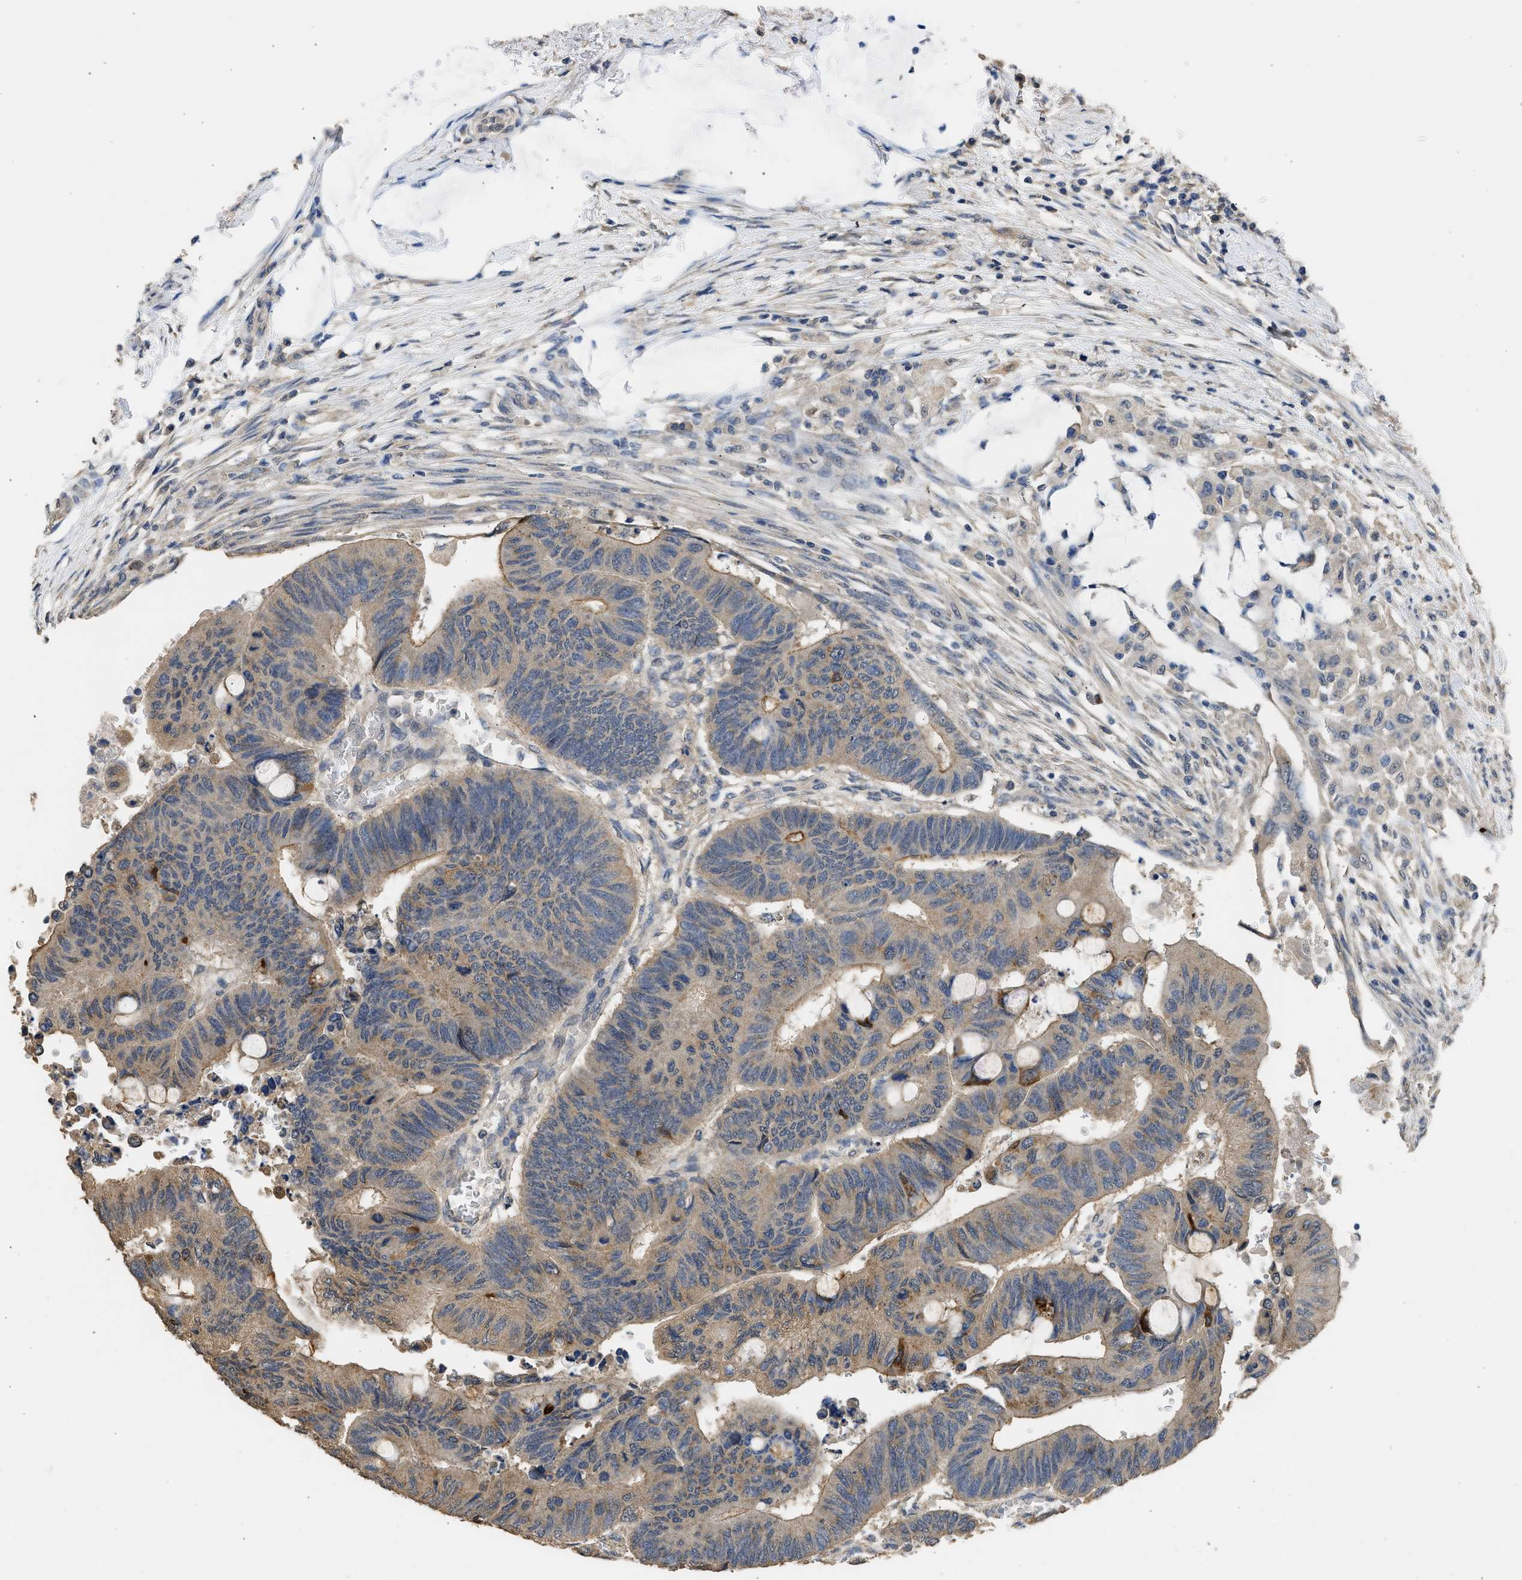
{"staining": {"intensity": "moderate", "quantity": ">75%", "location": "cytoplasmic/membranous"}, "tissue": "colorectal cancer", "cell_type": "Tumor cells", "image_type": "cancer", "snomed": [{"axis": "morphology", "description": "Normal tissue, NOS"}, {"axis": "morphology", "description": "Adenocarcinoma, NOS"}, {"axis": "topography", "description": "Rectum"}, {"axis": "topography", "description": "Peripheral nerve tissue"}], "caption": "High-power microscopy captured an IHC micrograph of adenocarcinoma (colorectal), revealing moderate cytoplasmic/membranous expression in about >75% of tumor cells.", "gene": "SPINT2", "patient": {"sex": "male", "age": 92}}